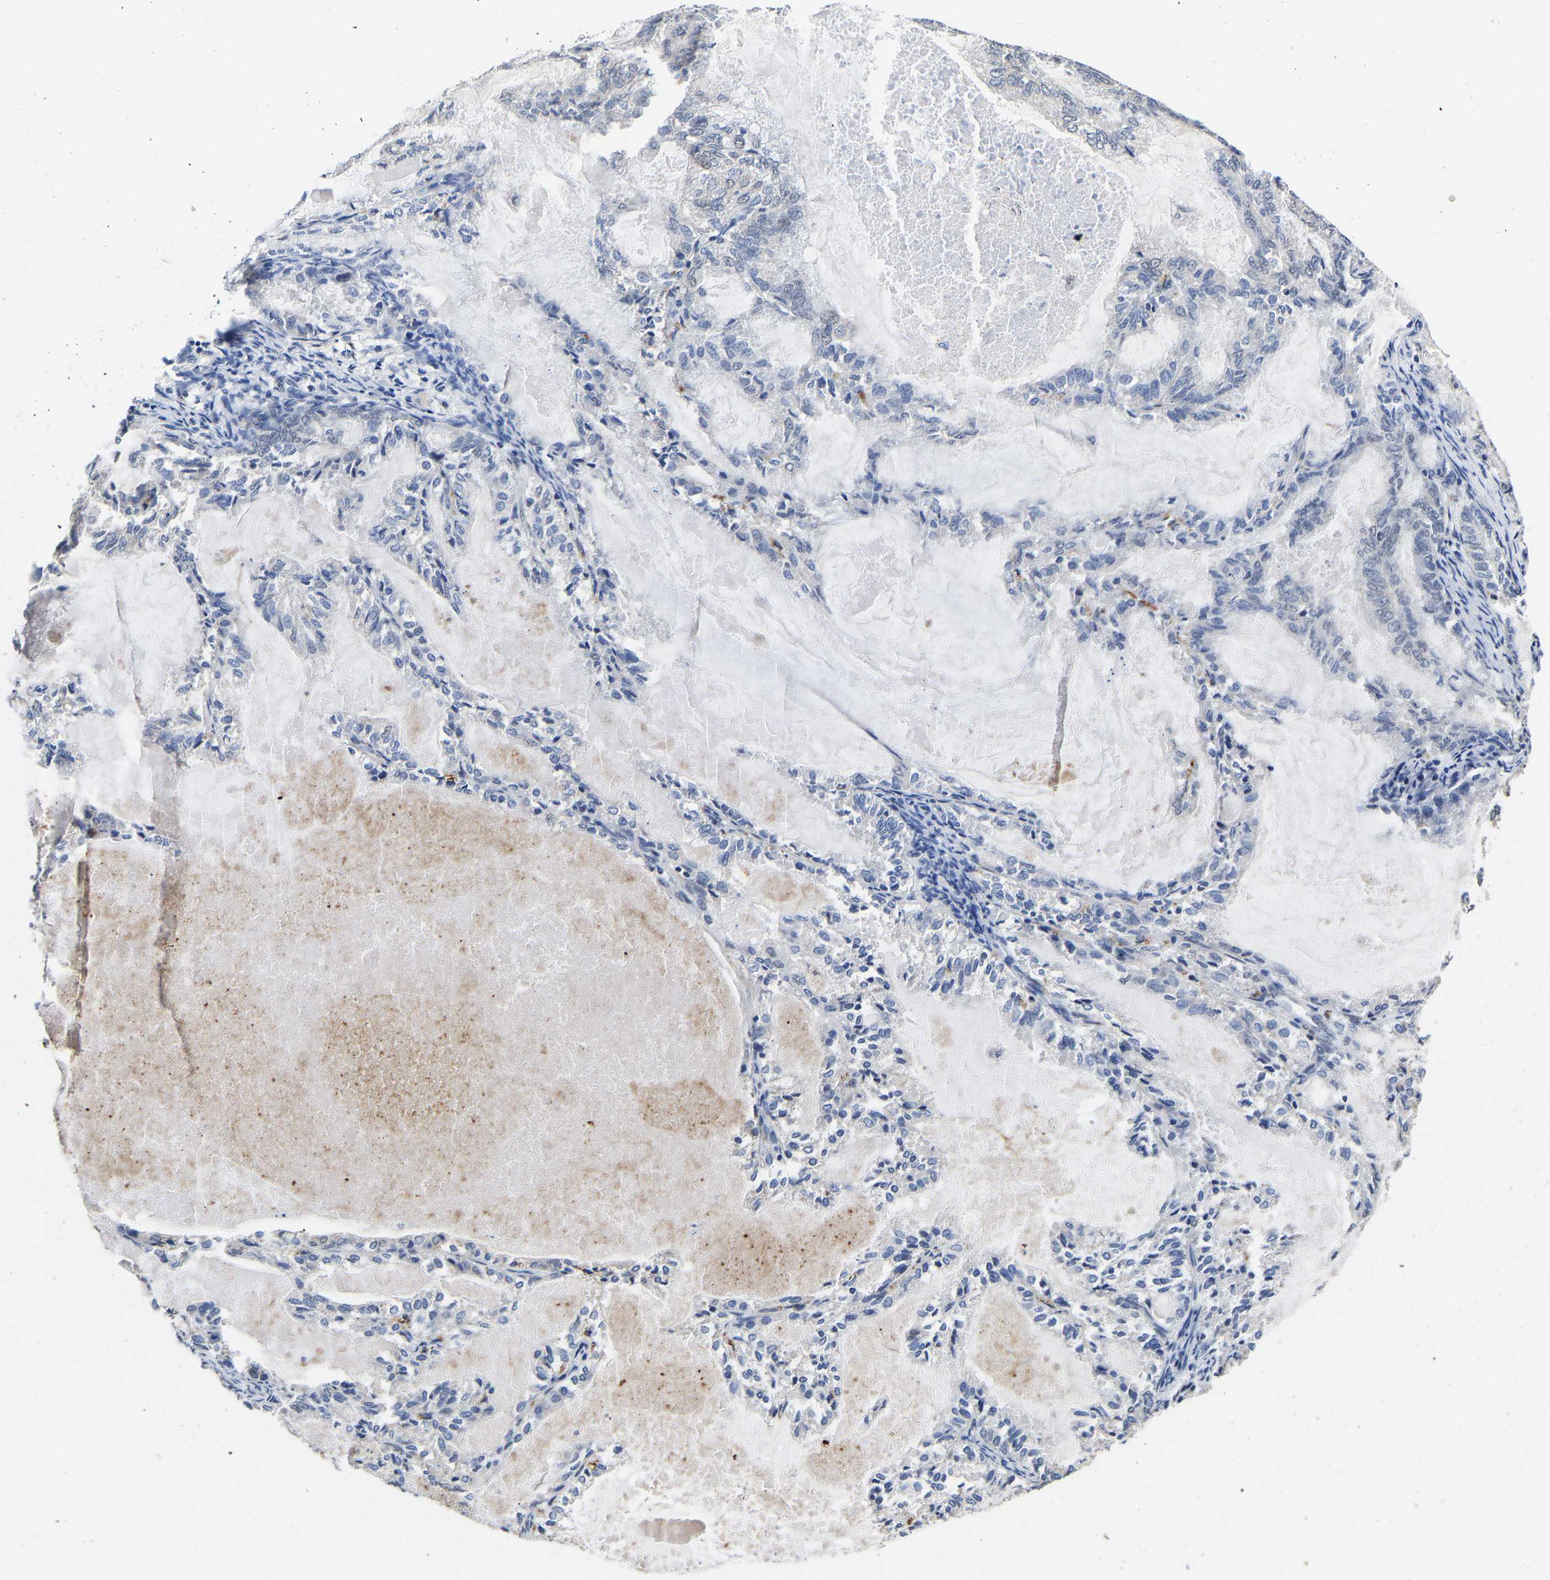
{"staining": {"intensity": "negative", "quantity": "none", "location": "none"}, "tissue": "endometrial cancer", "cell_type": "Tumor cells", "image_type": "cancer", "snomed": [{"axis": "morphology", "description": "Adenocarcinoma, NOS"}, {"axis": "topography", "description": "Endometrium"}], "caption": "IHC image of human endometrial cancer stained for a protein (brown), which displays no staining in tumor cells. The staining was performed using DAB (3,3'-diaminobenzidine) to visualize the protein expression in brown, while the nuclei were stained in blue with hematoxylin (Magnification: 20x).", "gene": "METTL16", "patient": {"sex": "female", "age": 86}}